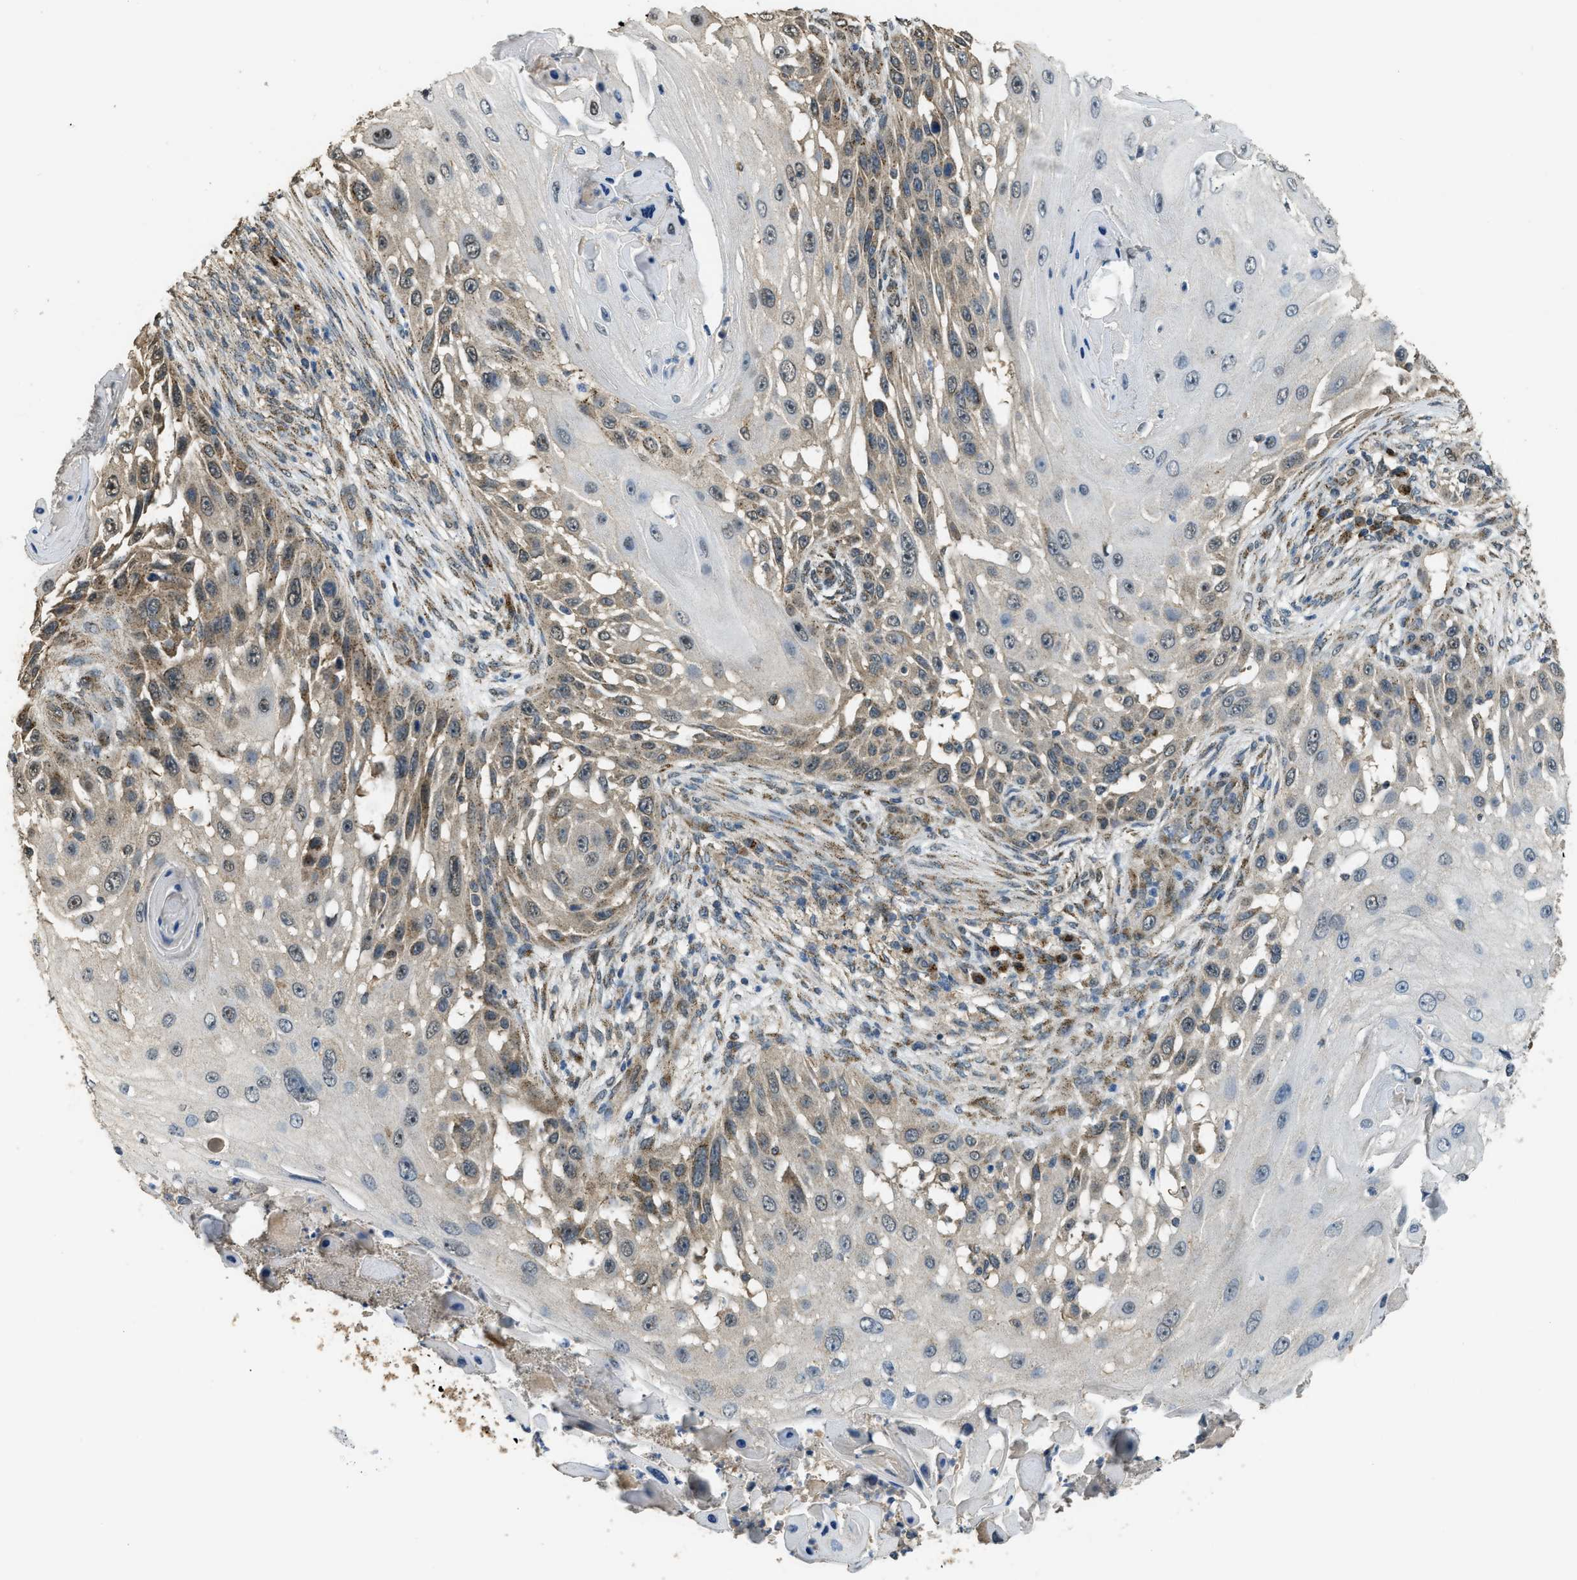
{"staining": {"intensity": "moderate", "quantity": "25%-75%", "location": "cytoplasmic/membranous"}, "tissue": "skin cancer", "cell_type": "Tumor cells", "image_type": "cancer", "snomed": [{"axis": "morphology", "description": "Squamous cell carcinoma, NOS"}, {"axis": "topography", "description": "Skin"}], "caption": "High-power microscopy captured an immunohistochemistry (IHC) histopathology image of skin cancer (squamous cell carcinoma), revealing moderate cytoplasmic/membranous staining in about 25%-75% of tumor cells. Nuclei are stained in blue.", "gene": "IPO7", "patient": {"sex": "female", "age": 44}}